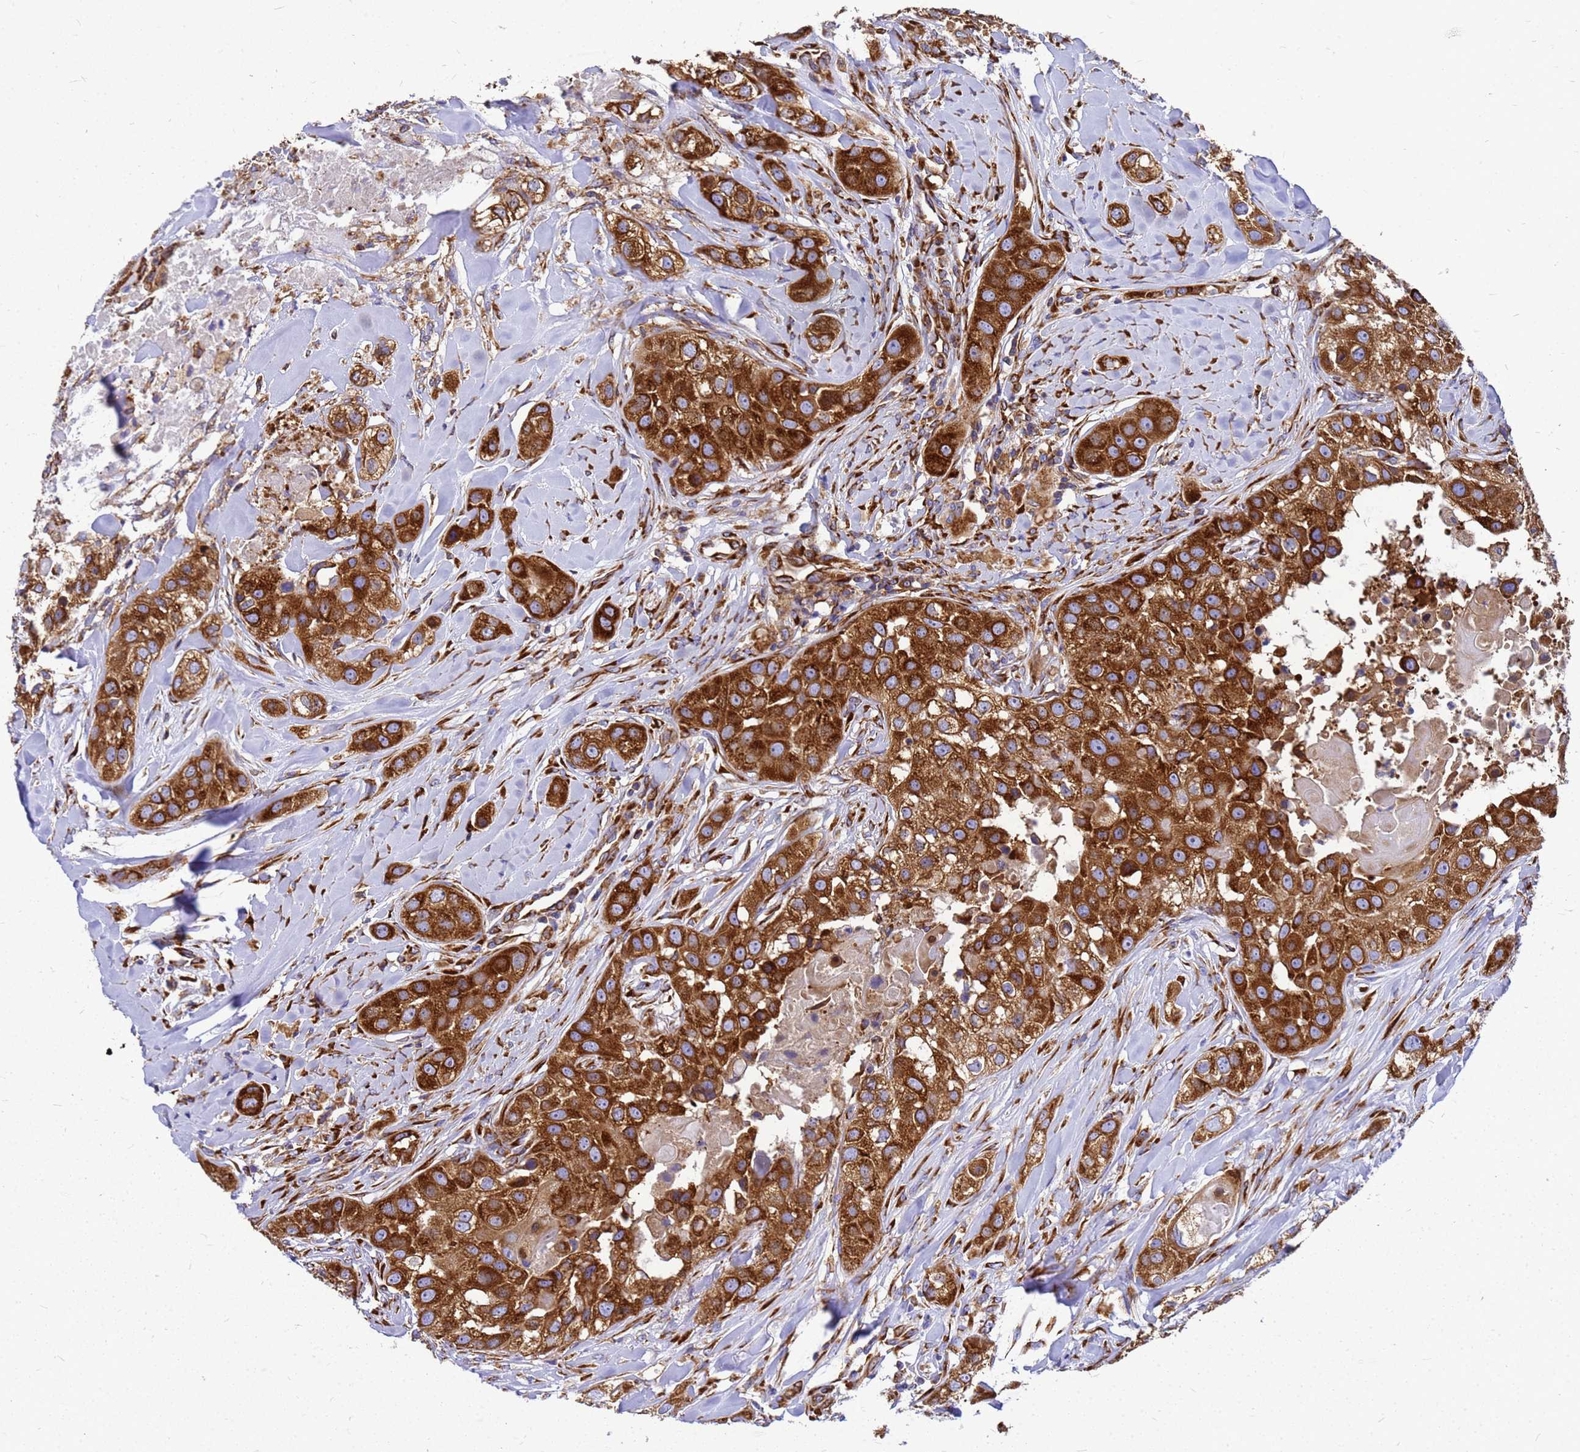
{"staining": {"intensity": "strong", "quantity": ">75%", "location": "cytoplasmic/membranous"}, "tissue": "head and neck cancer", "cell_type": "Tumor cells", "image_type": "cancer", "snomed": [{"axis": "morphology", "description": "Normal tissue, NOS"}, {"axis": "morphology", "description": "Squamous cell carcinoma, NOS"}, {"axis": "topography", "description": "Skeletal muscle"}, {"axis": "topography", "description": "Head-Neck"}], "caption": "Head and neck cancer was stained to show a protein in brown. There is high levels of strong cytoplasmic/membranous staining in about >75% of tumor cells.", "gene": "EEF1D", "patient": {"sex": "male", "age": 51}}